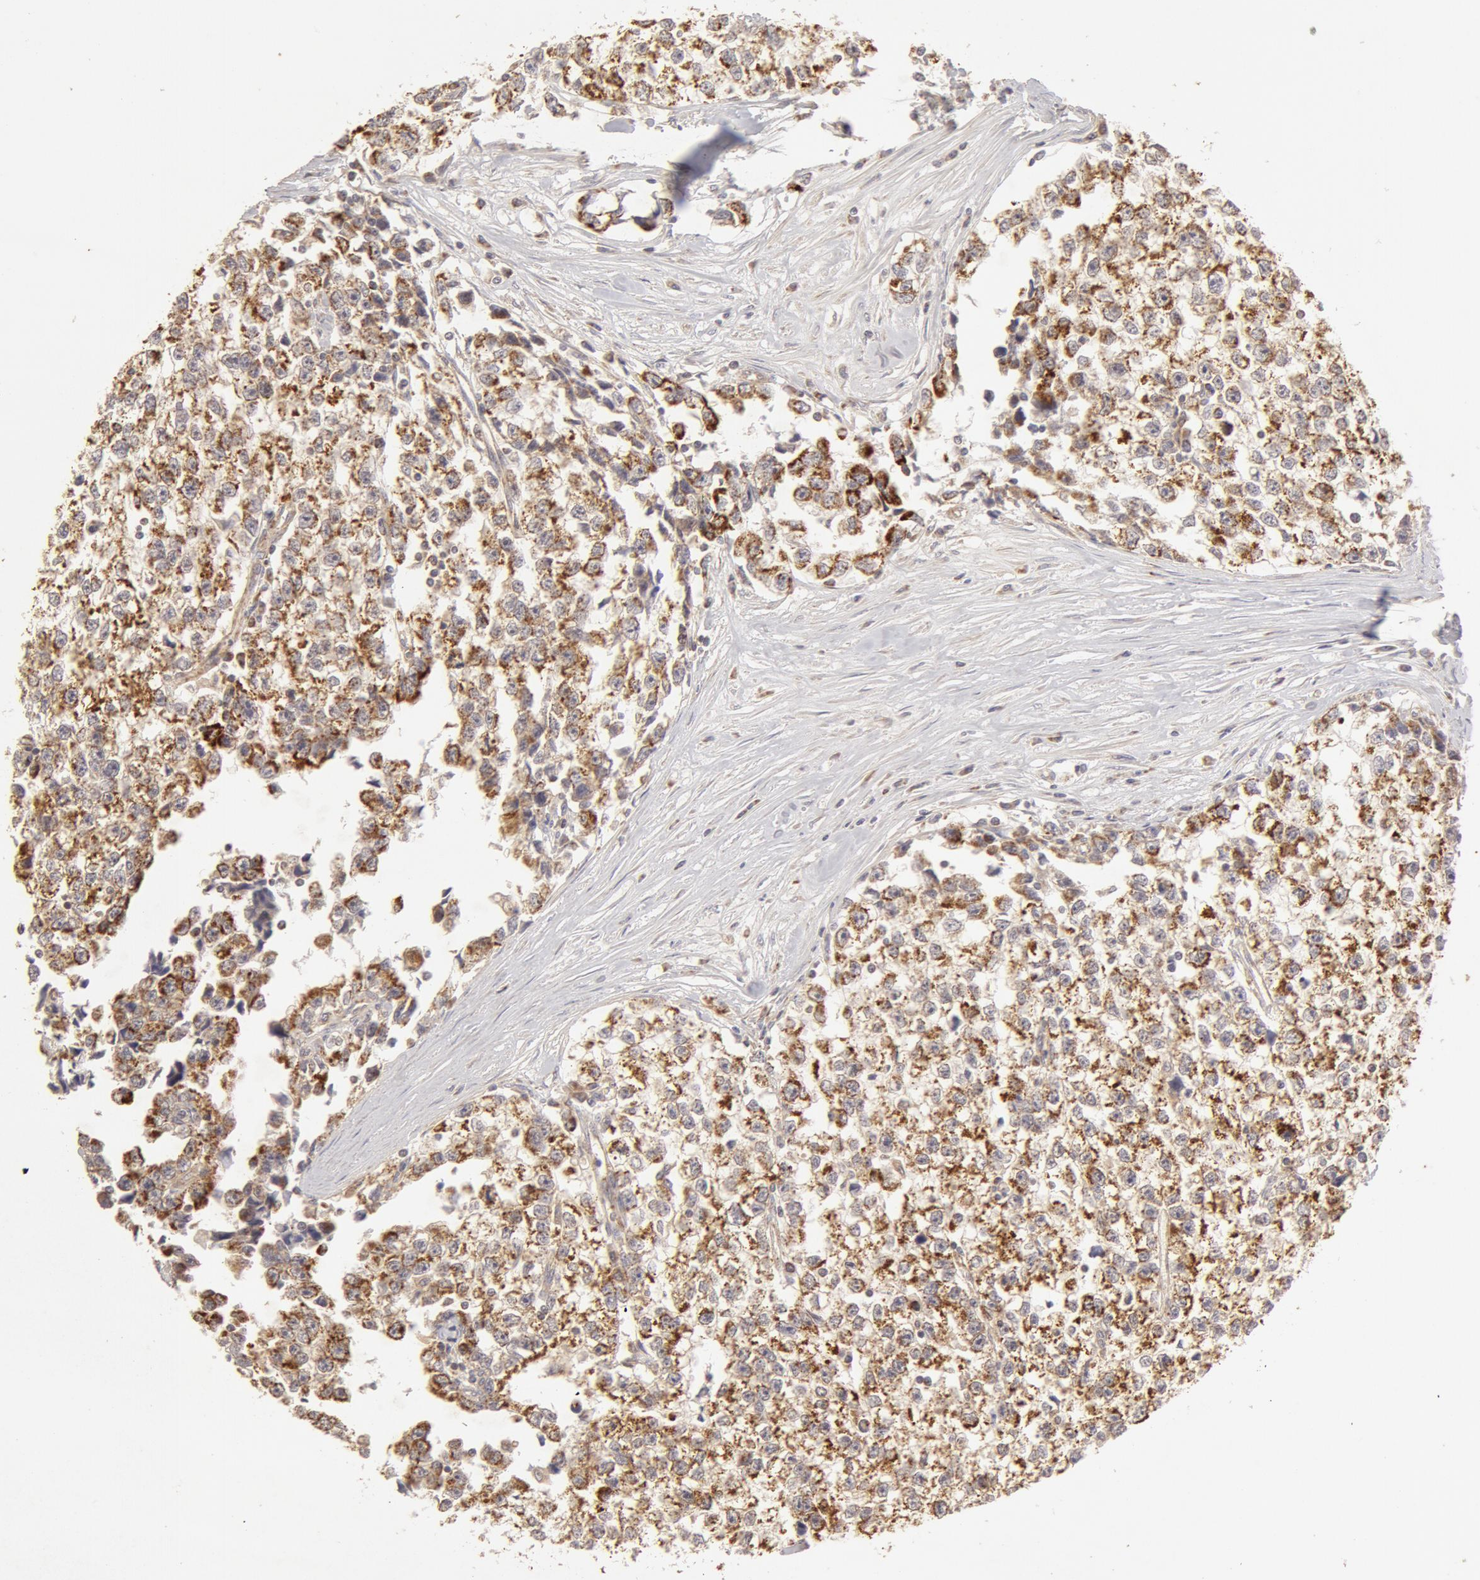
{"staining": {"intensity": "moderate", "quantity": "25%-75%", "location": "cytoplasmic/membranous"}, "tissue": "testis cancer", "cell_type": "Tumor cells", "image_type": "cancer", "snomed": [{"axis": "morphology", "description": "Seminoma, NOS"}, {"axis": "morphology", "description": "Carcinoma, Embryonal, NOS"}, {"axis": "topography", "description": "Testis"}], "caption": "This is a histology image of IHC staining of seminoma (testis), which shows moderate staining in the cytoplasmic/membranous of tumor cells.", "gene": "ADPRH", "patient": {"sex": "male", "age": 30}}